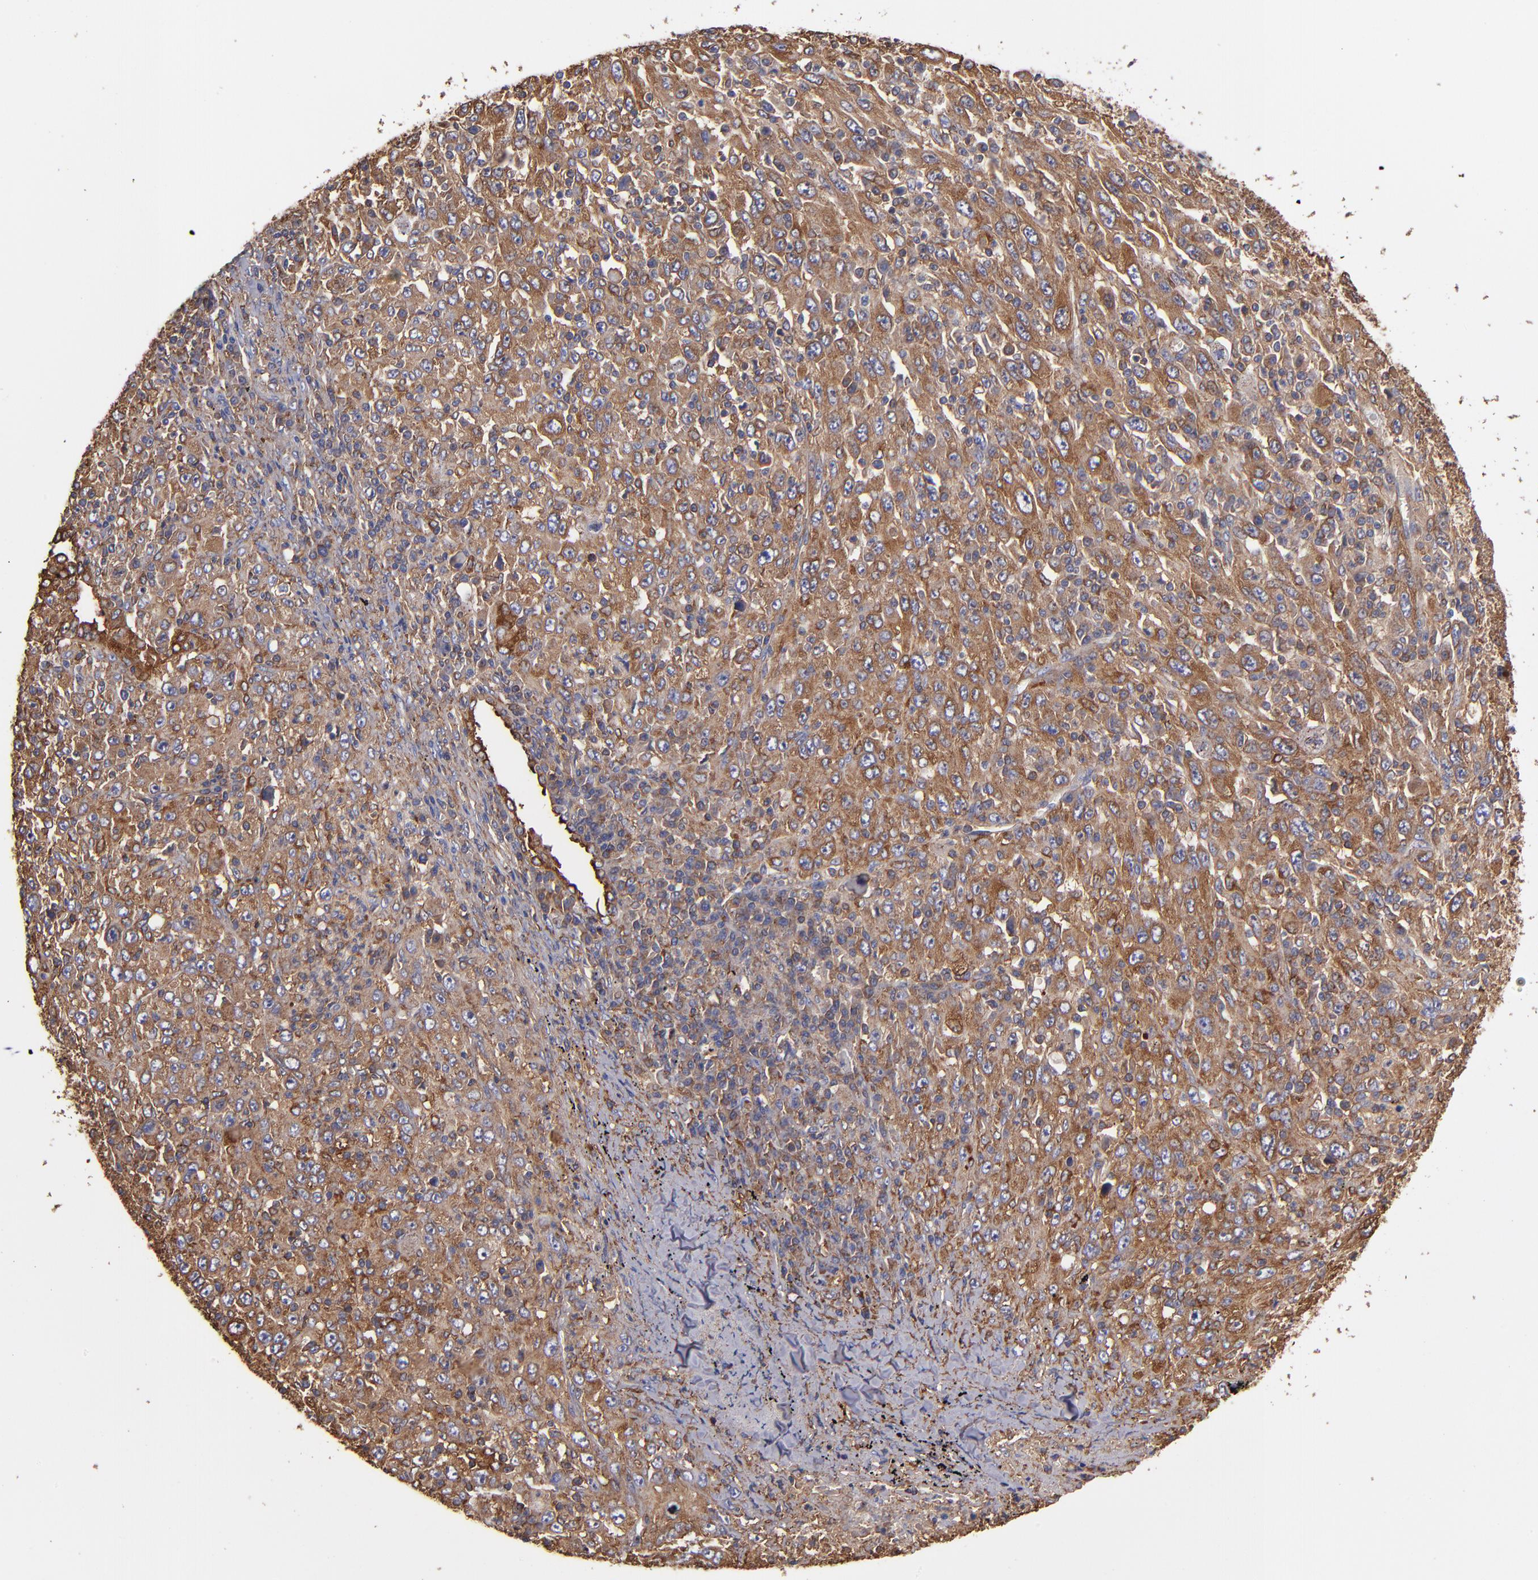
{"staining": {"intensity": "strong", "quantity": ">75%", "location": "cytoplasmic/membranous"}, "tissue": "melanoma", "cell_type": "Tumor cells", "image_type": "cancer", "snomed": [{"axis": "morphology", "description": "Malignant melanoma, Metastatic site"}, {"axis": "topography", "description": "Skin"}], "caption": "Immunohistochemical staining of melanoma exhibits high levels of strong cytoplasmic/membranous protein staining in approximately >75% of tumor cells. (brown staining indicates protein expression, while blue staining denotes nuclei).", "gene": "MVP", "patient": {"sex": "female", "age": 56}}